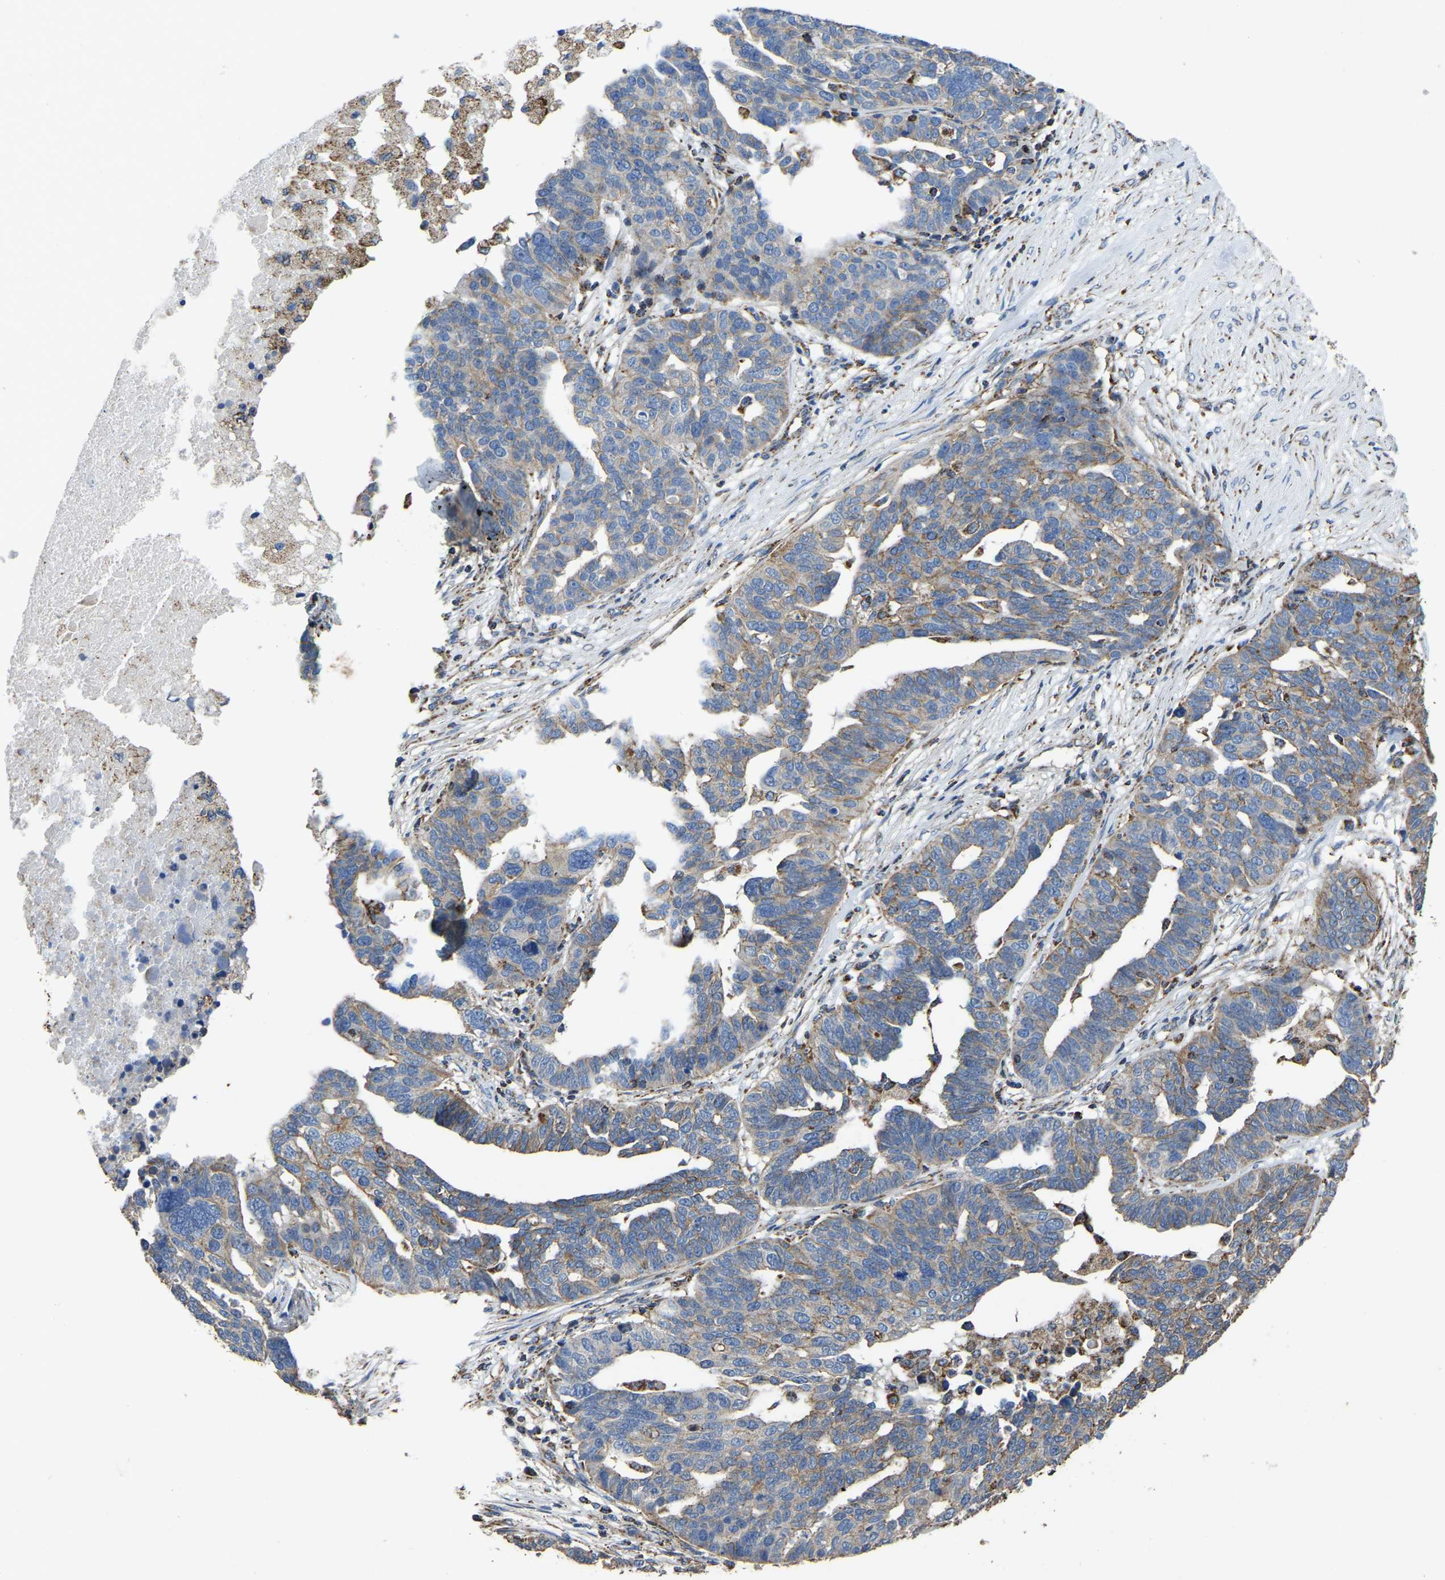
{"staining": {"intensity": "weak", "quantity": ">75%", "location": "cytoplasmic/membranous"}, "tissue": "ovarian cancer", "cell_type": "Tumor cells", "image_type": "cancer", "snomed": [{"axis": "morphology", "description": "Cystadenocarcinoma, serous, NOS"}, {"axis": "topography", "description": "Ovary"}], "caption": "A micrograph showing weak cytoplasmic/membranous expression in about >75% of tumor cells in ovarian cancer (serous cystadenocarcinoma), as visualized by brown immunohistochemical staining.", "gene": "ETFA", "patient": {"sex": "female", "age": 59}}